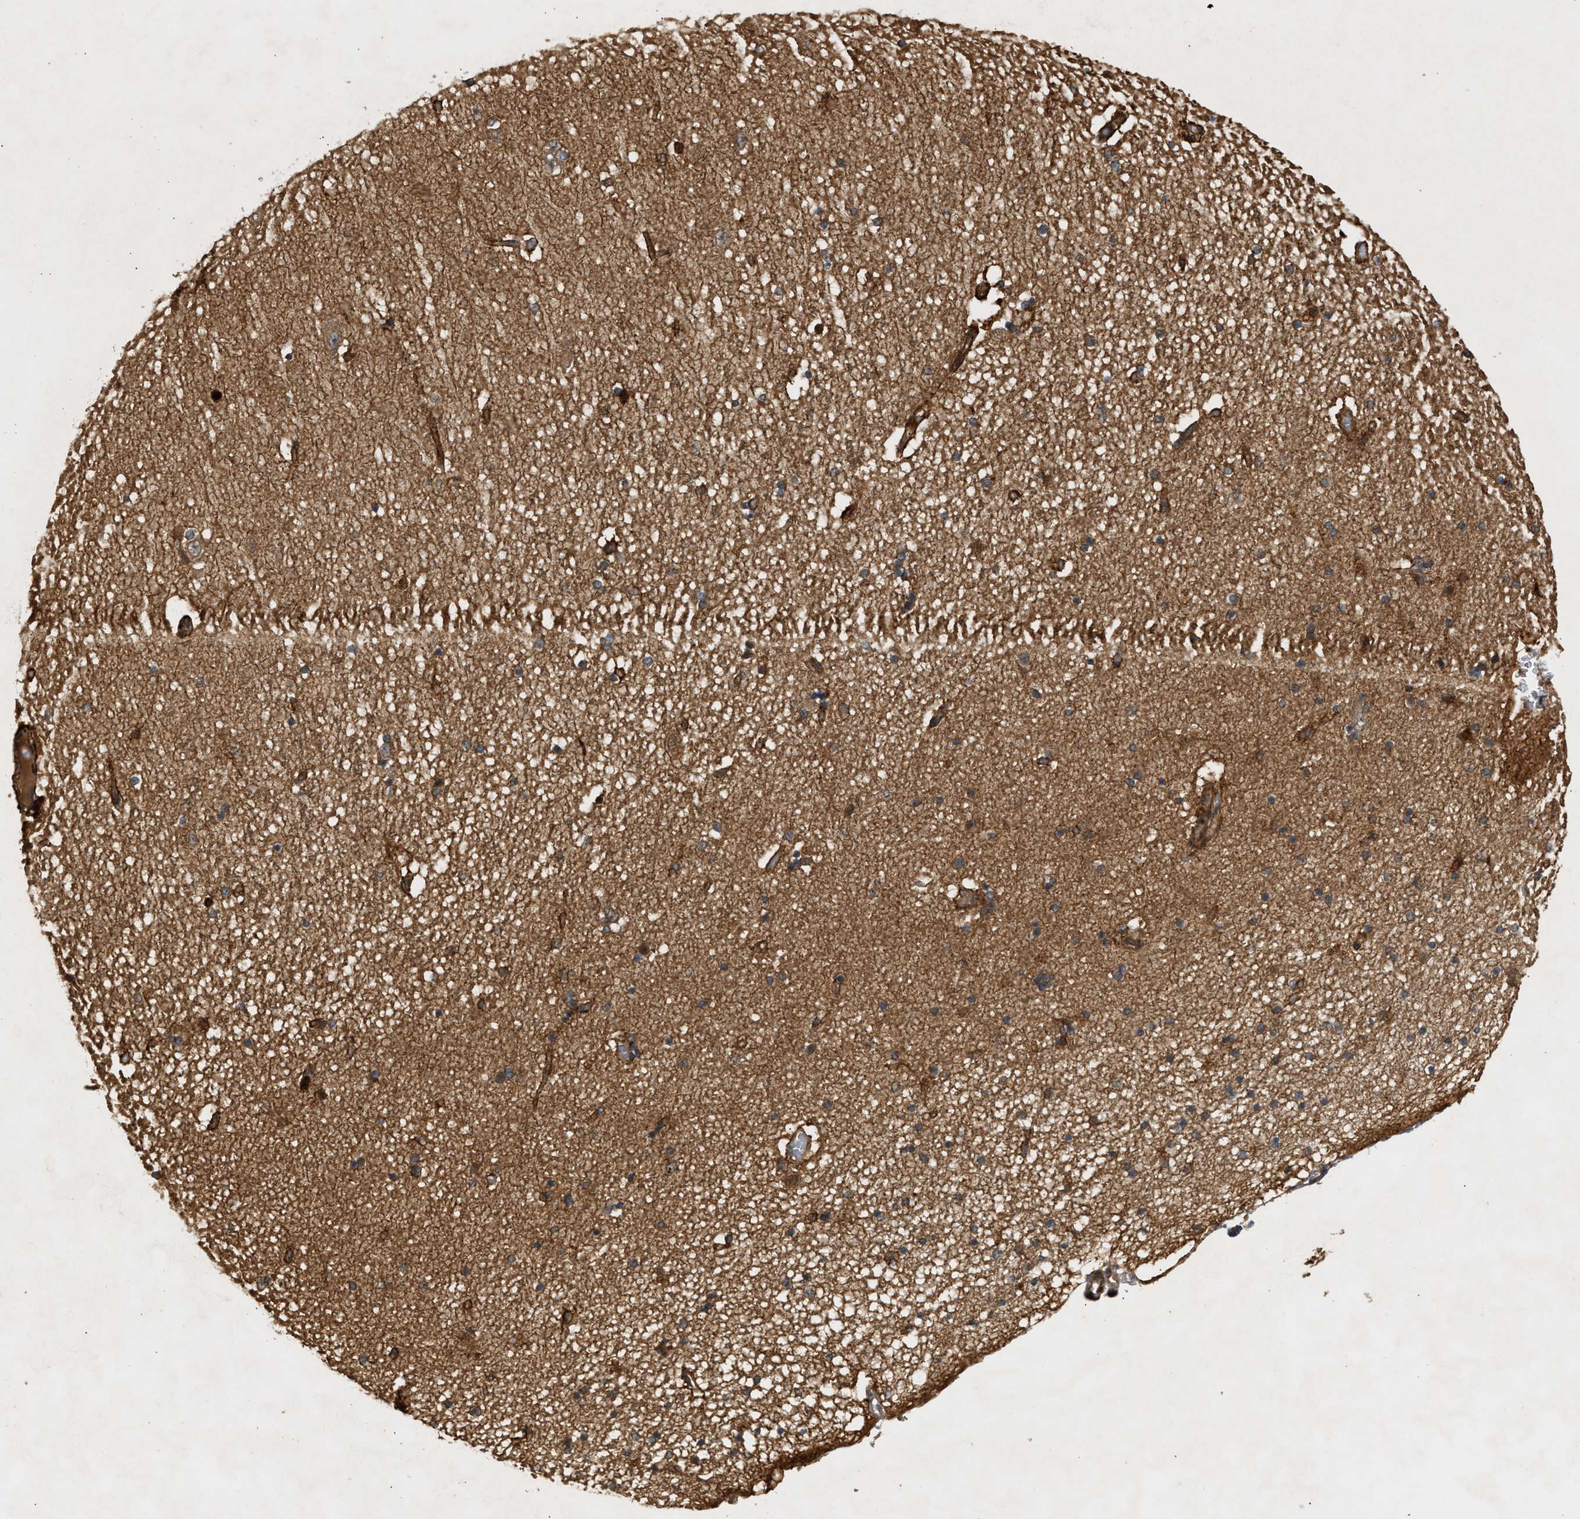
{"staining": {"intensity": "moderate", "quantity": ">75%", "location": "cytoplasmic/membranous"}, "tissue": "hippocampus", "cell_type": "Glial cells", "image_type": "normal", "snomed": [{"axis": "morphology", "description": "Normal tissue, NOS"}, {"axis": "topography", "description": "Hippocampus"}], "caption": "Glial cells demonstrate medium levels of moderate cytoplasmic/membranous expression in about >75% of cells in normal human hippocampus. (DAB = brown stain, brightfield microscopy at high magnification).", "gene": "ENSG00000282218", "patient": {"sex": "female", "age": 54}}